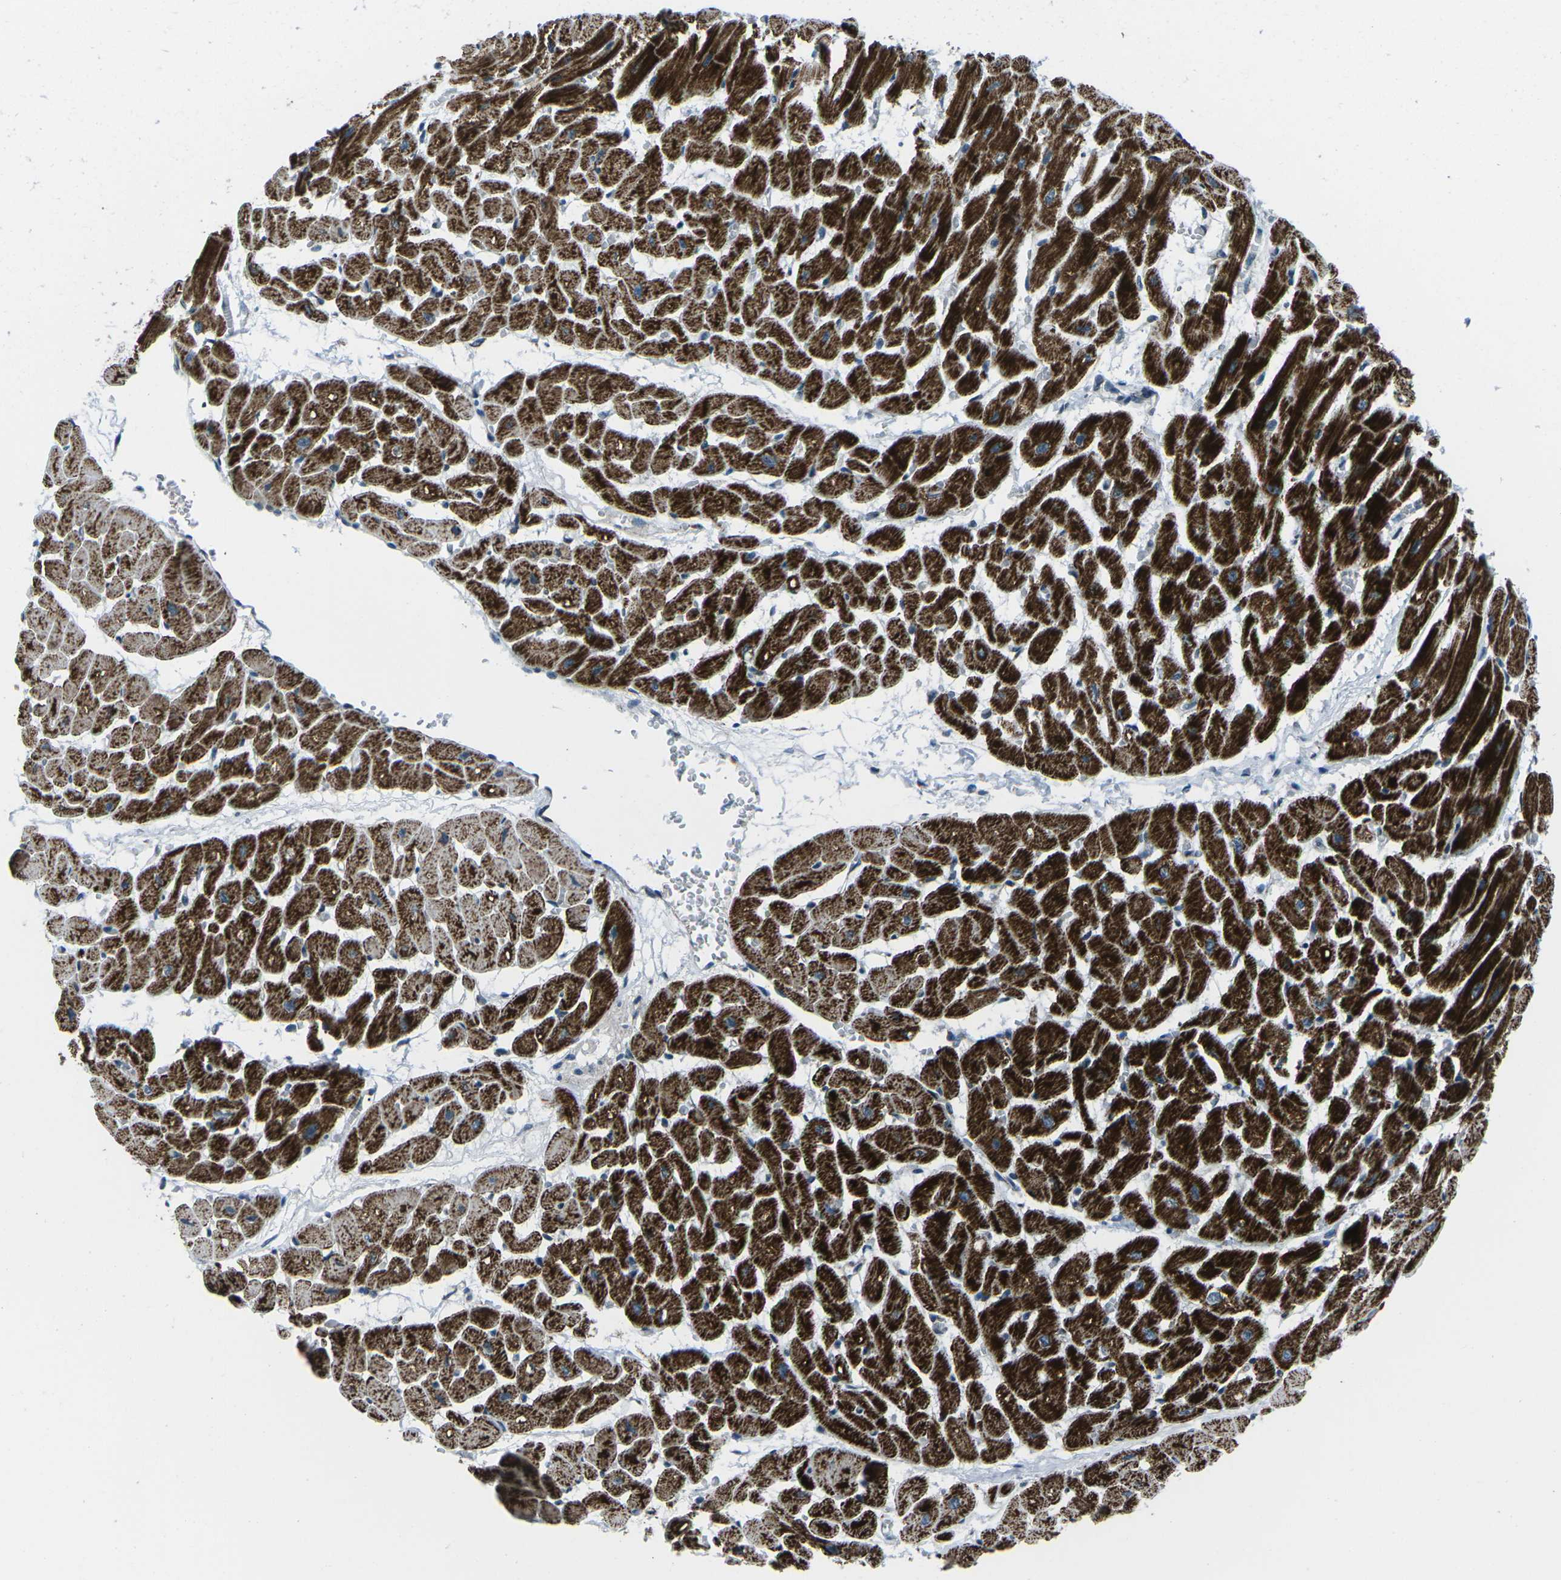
{"staining": {"intensity": "strong", "quantity": ">75%", "location": "cytoplasmic/membranous"}, "tissue": "heart muscle", "cell_type": "Cardiomyocytes", "image_type": "normal", "snomed": [{"axis": "morphology", "description": "Normal tissue, NOS"}, {"axis": "topography", "description": "Heart"}], "caption": "IHC micrograph of normal heart muscle: heart muscle stained using IHC shows high levels of strong protein expression localized specifically in the cytoplasmic/membranous of cardiomyocytes, appearing as a cytoplasmic/membranous brown color.", "gene": "RFESD", "patient": {"sex": "male", "age": 45}}